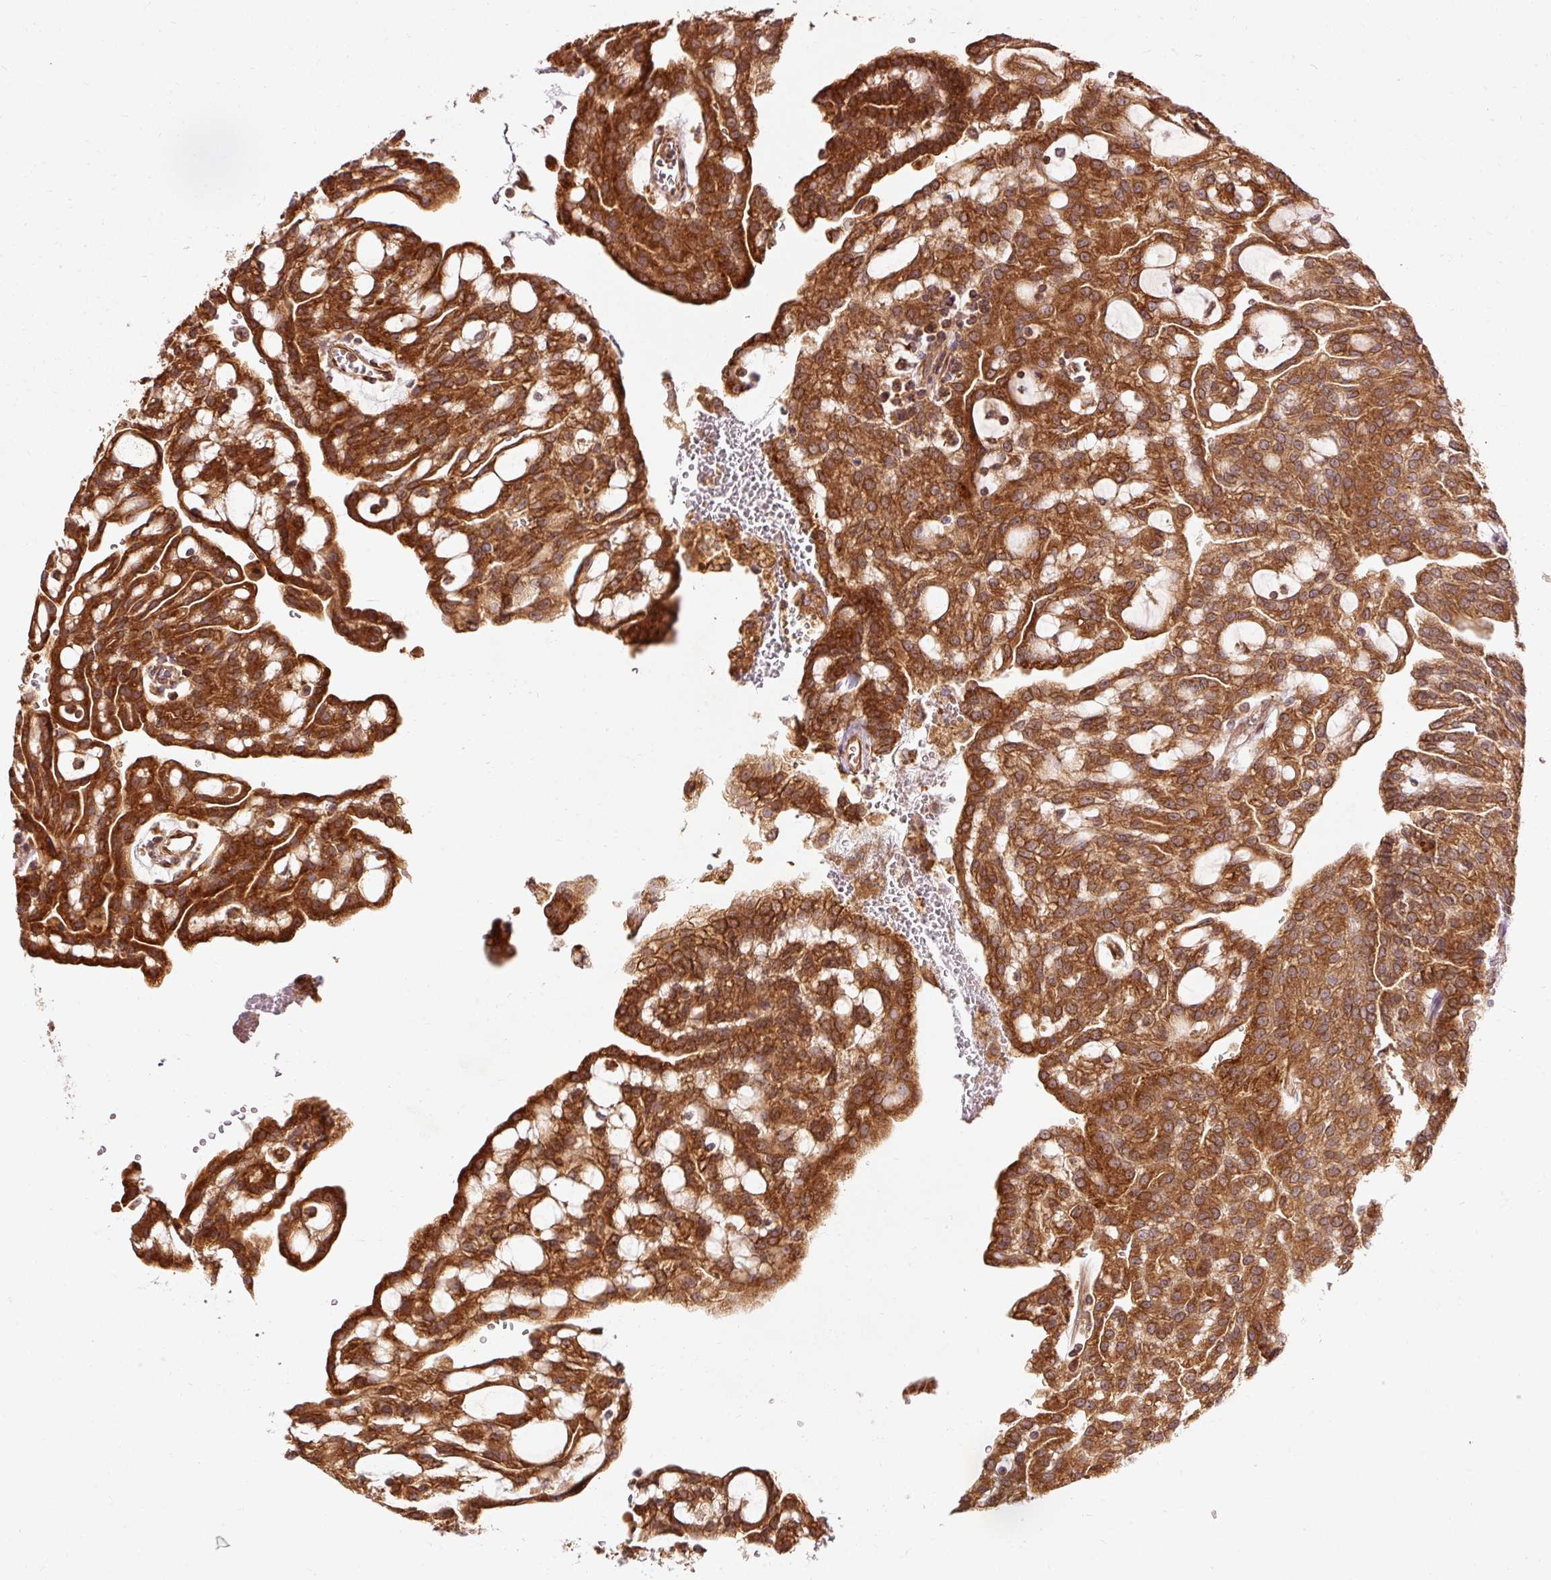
{"staining": {"intensity": "strong", "quantity": ">75%", "location": "cytoplasmic/membranous"}, "tissue": "renal cancer", "cell_type": "Tumor cells", "image_type": "cancer", "snomed": [{"axis": "morphology", "description": "Adenocarcinoma, NOS"}, {"axis": "topography", "description": "Kidney"}], "caption": "A high-resolution histopathology image shows immunohistochemistry staining of adenocarcinoma (renal), which shows strong cytoplasmic/membranous expression in approximately >75% of tumor cells.", "gene": "PDAP1", "patient": {"sex": "male", "age": 63}}